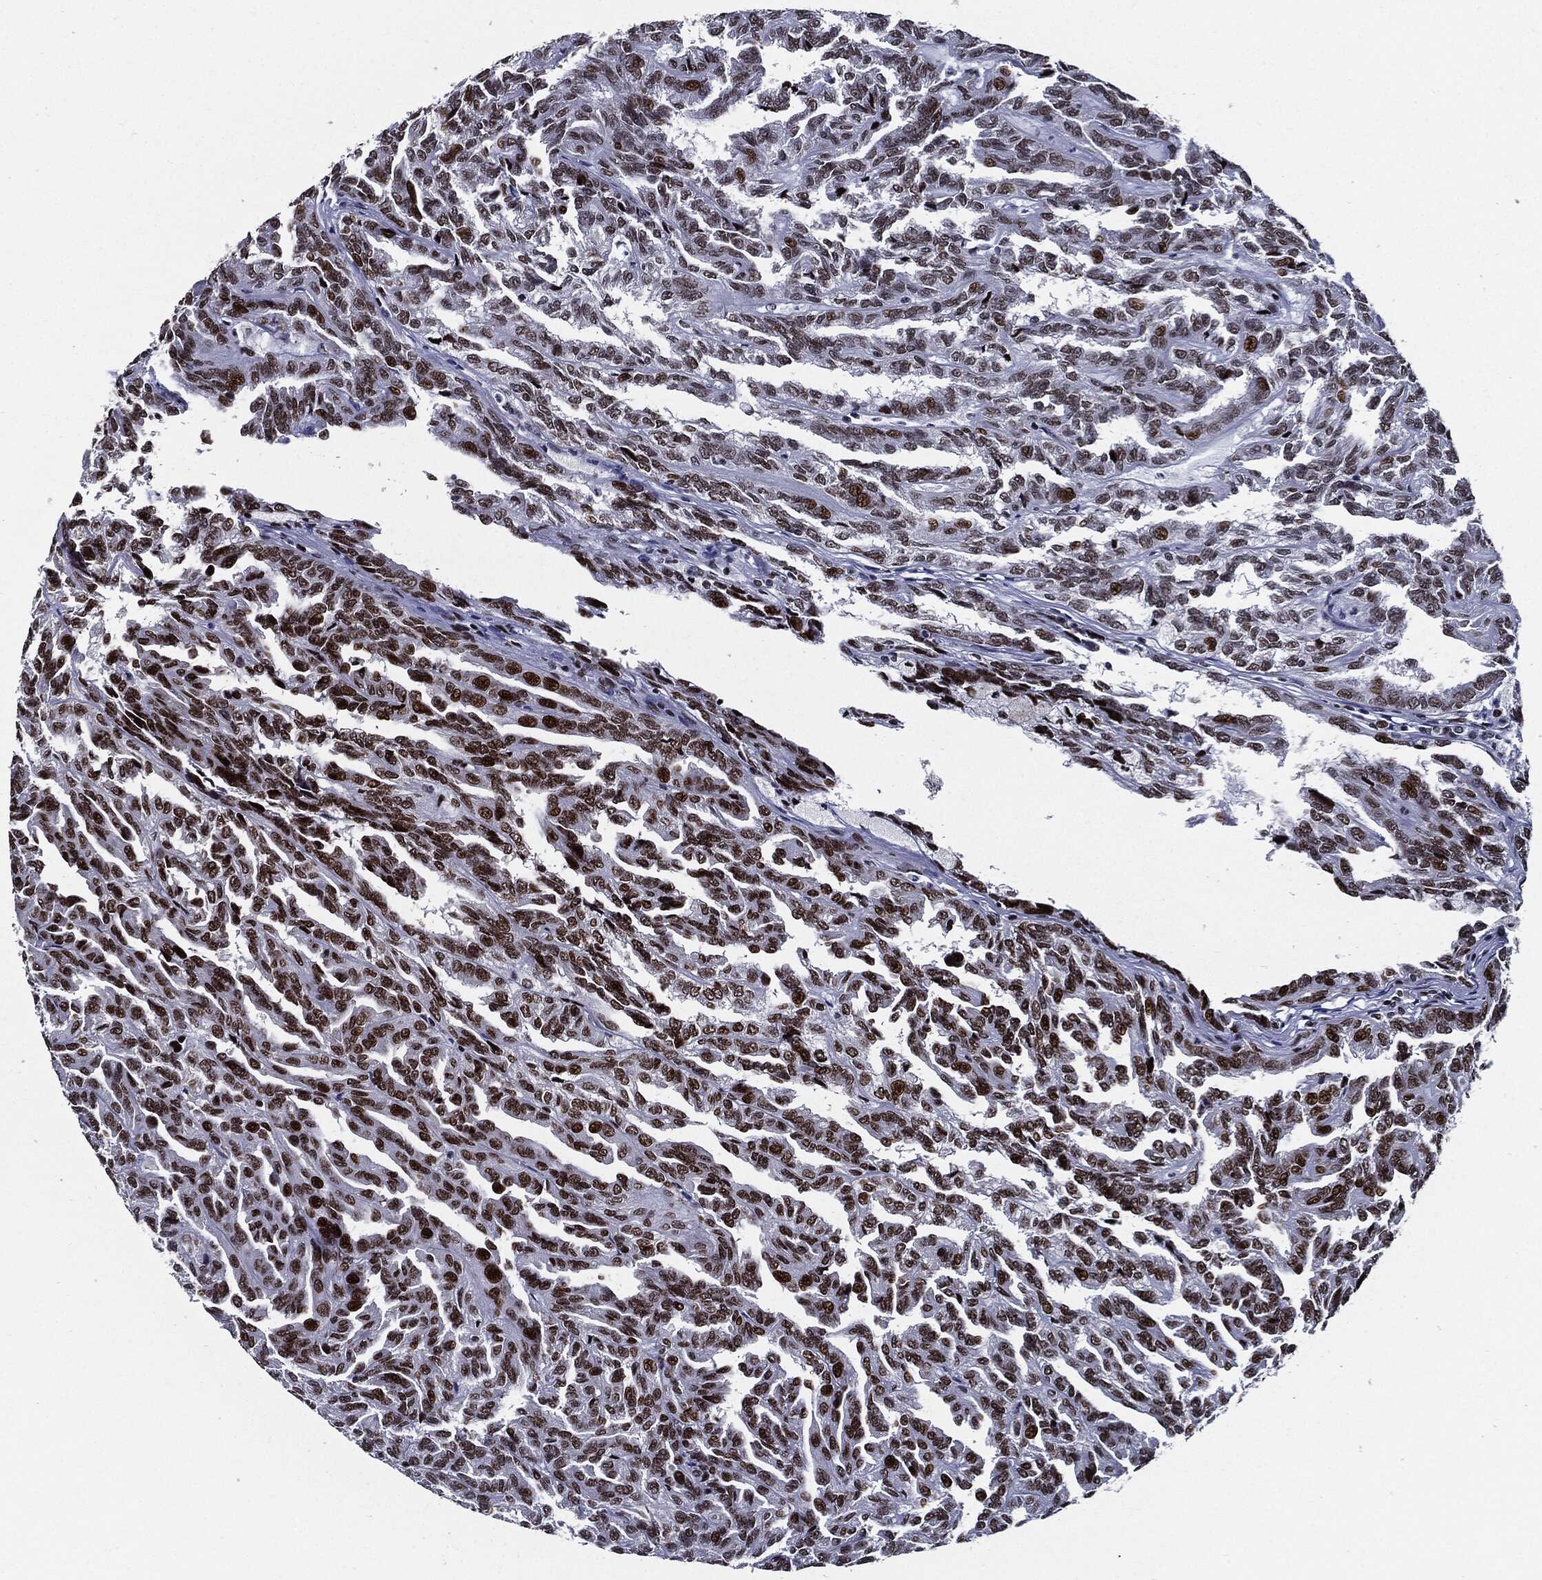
{"staining": {"intensity": "strong", "quantity": ">75%", "location": "nuclear"}, "tissue": "renal cancer", "cell_type": "Tumor cells", "image_type": "cancer", "snomed": [{"axis": "morphology", "description": "Adenocarcinoma, NOS"}, {"axis": "topography", "description": "Kidney"}], "caption": "Immunohistochemical staining of human renal cancer displays high levels of strong nuclear staining in about >75% of tumor cells.", "gene": "ZFP91", "patient": {"sex": "male", "age": 79}}